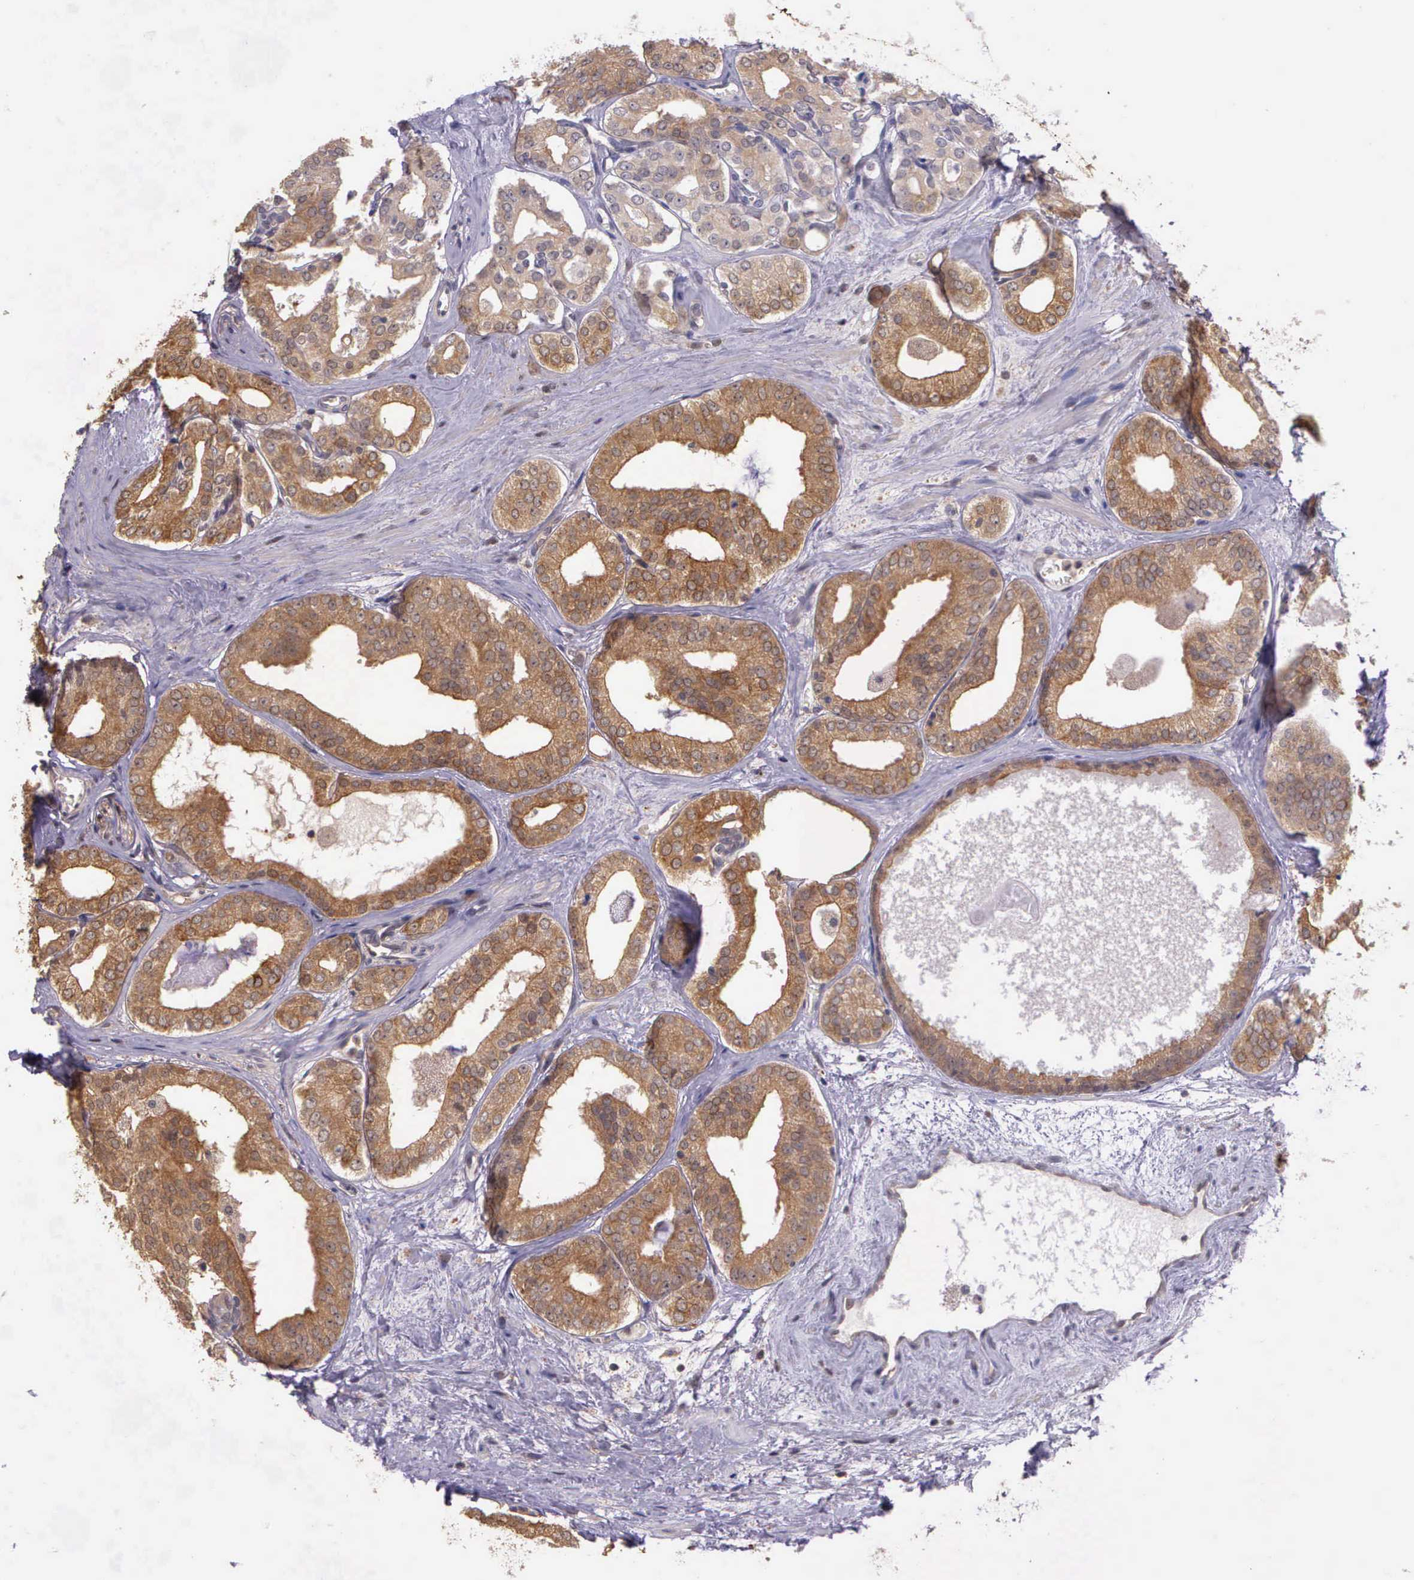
{"staining": {"intensity": "weak", "quantity": ">75%", "location": "cytoplasmic/membranous"}, "tissue": "prostate cancer", "cell_type": "Tumor cells", "image_type": "cancer", "snomed": [{"axis": "morphology", "description": "Adenocarcinoma, Medium grade"}, {"axis": "topography", "description": "Prostate"}], "caption": "Human adenocarcinoma (medium-grade) (prostate) stained with a protein marker displays weak staining in tumor cells.", "gene": "IGBP1", "patient": {"sex": "male", "age": 79}}